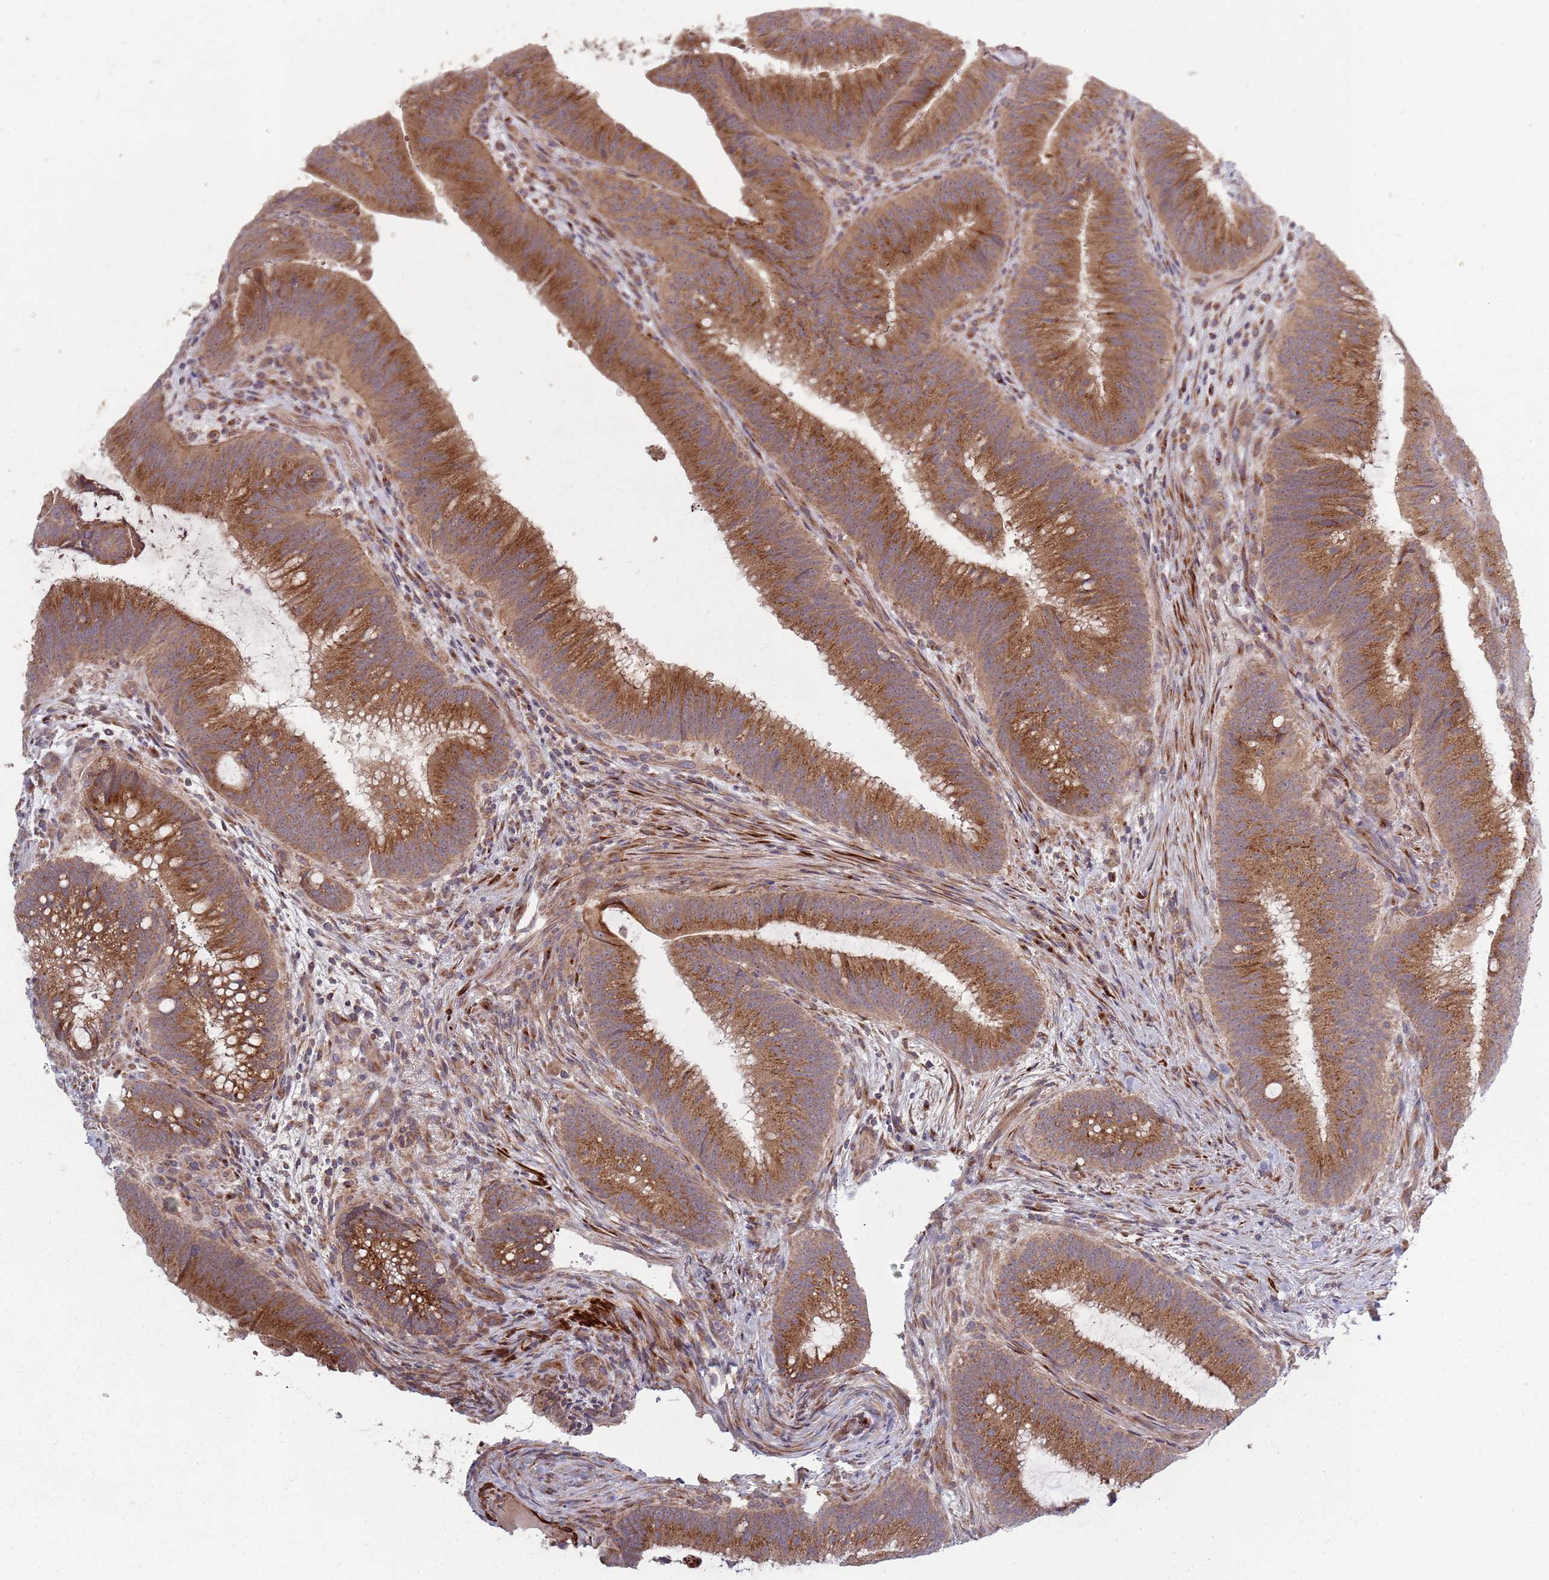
{"staining": {"intensity": "moderate", "quantity": ">75%", "location": "cytoplasmic/membranous"}, "tissue": "colorectal cancer", "cell_type": "Tumor cells", "image_type": "cancer", "snomed": [{"axis": "morphology", "description": "Adenocarcinoma, NOS"}, {"axis": "topography", "description": "Colon"}], "caption": "Immunohistochemistry (IHC) (DAB) staining of human colorectal adenocarcinoma exhibits moderate cytoplasmic/membranous protein staining in about >75% of tumor cells.", "gene": "PLD6", "patient": {"sex": "female", "age": 43}}